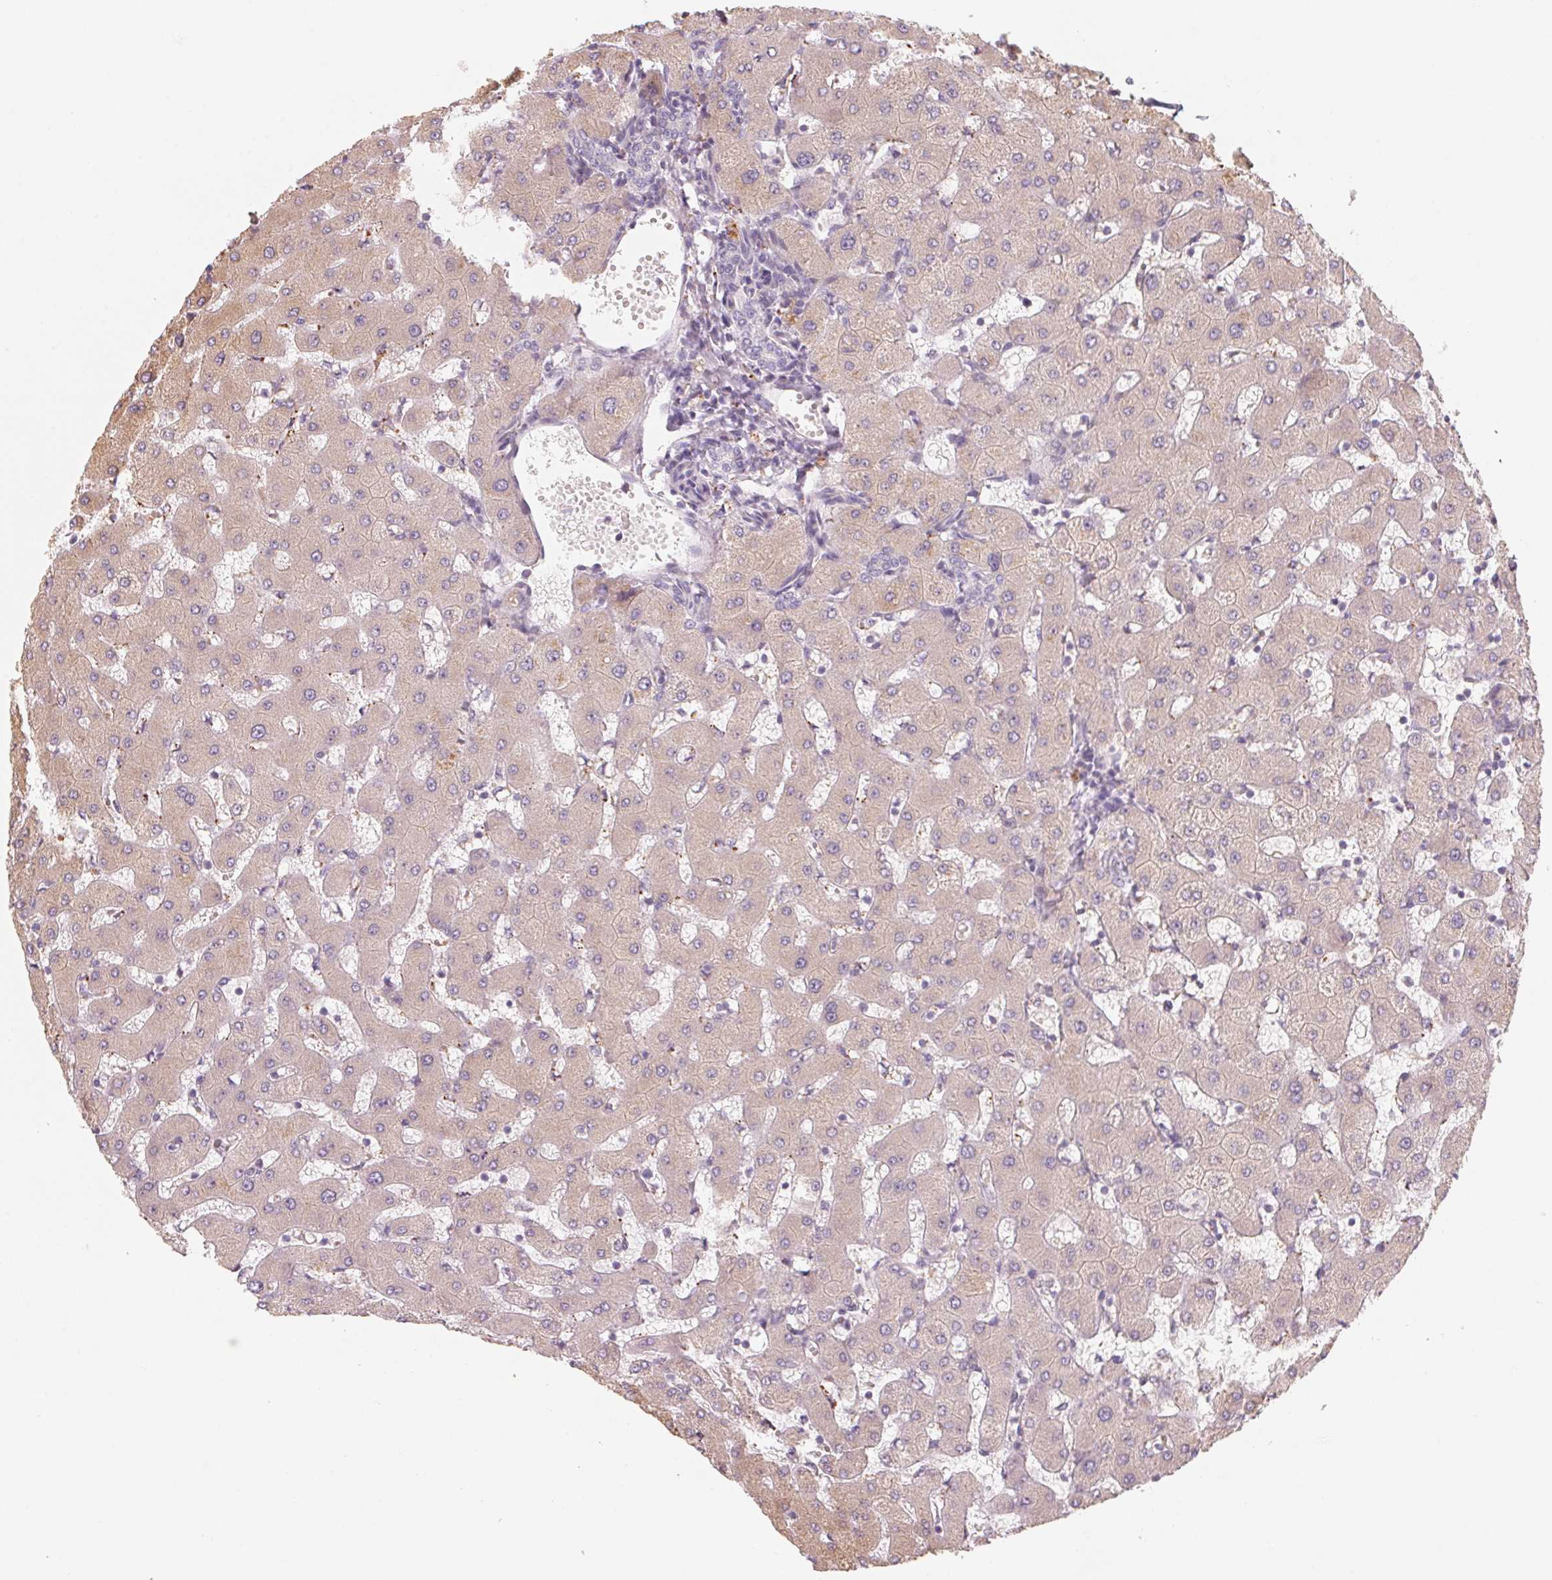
{"staining": {"intensity": "negative", "quantity": "none", "location": "none"}, "tissue": "liver", "cell_type": "Cholangiocytes", "image_type": "normal", "snomed": [{"axis": "morphology", "description": "Normal tissue, NOS"}, {"axis": "topography", "description": "Liver"}], "caption": "This is a histopathology image of immunohistochemistry staining of benign liver, which shows no expression in cholangiocytes. (Stains: DAB immunohistochemistry (IHC) with hematoxylin counter stain, Microscopy: brightfield microscopy at high magnification).", "gene": "TREH", "patient": {"sex": "female", "age": 63}}